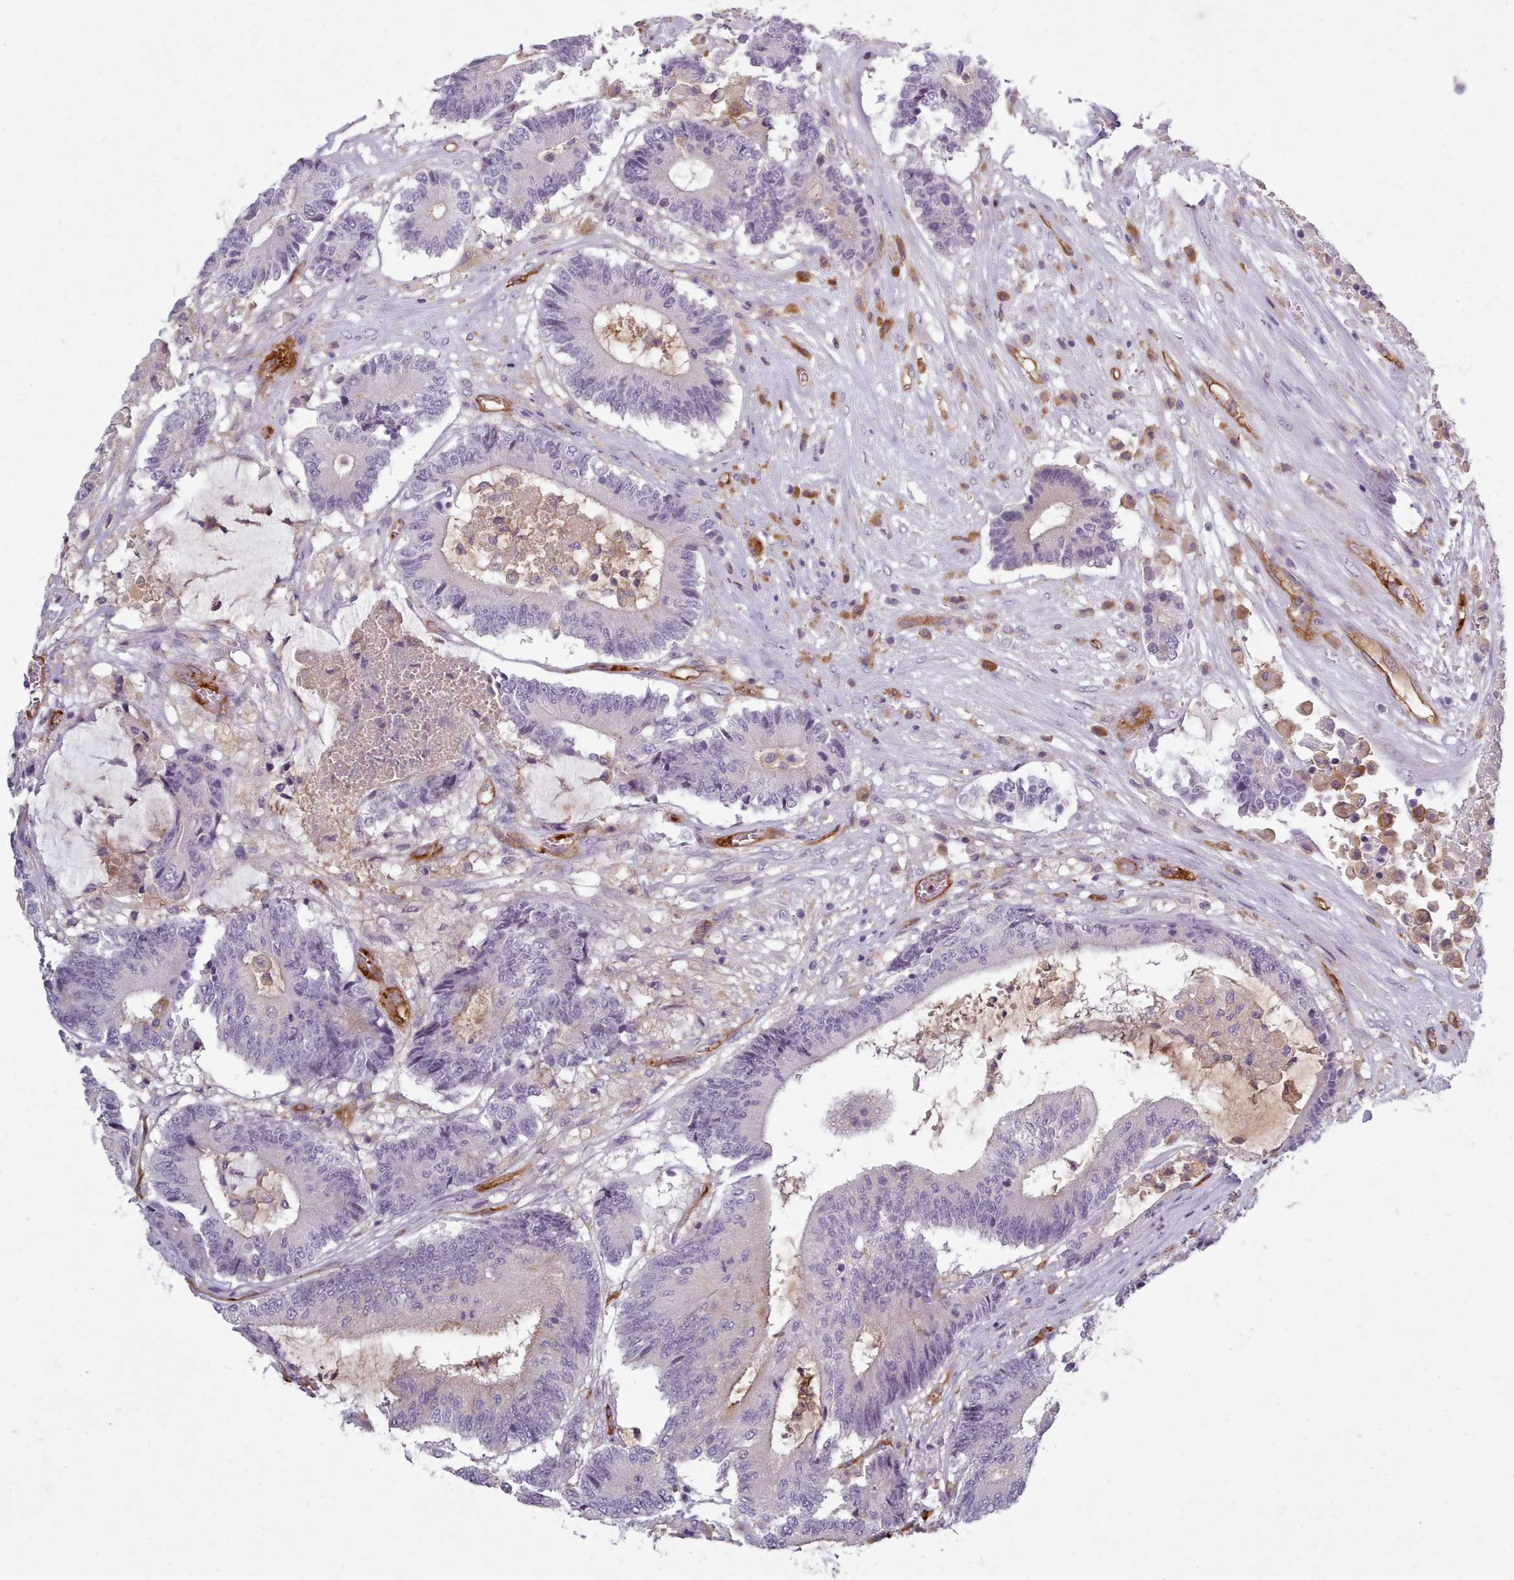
{"staining": {"intensity": "negative", "quantity": "none", "location": "none"}, "tissue": "colorectal cancer", "cell_type": "Tumor cells", "image_type": "cancer", "snomed": [{"axis": "morphology", "description": "Adenocarcinoma, NOS"}, {"axis": "topography", "description": "Colon"}], "caption": "A high-resolution histopathology image shows immunohistochemistry staining of adenocarcinoma (colorectal), which exhibits no significant staining in tumor cells.", "gene": "CD300LF", "patient": {"sex": "female", "age": 84}}